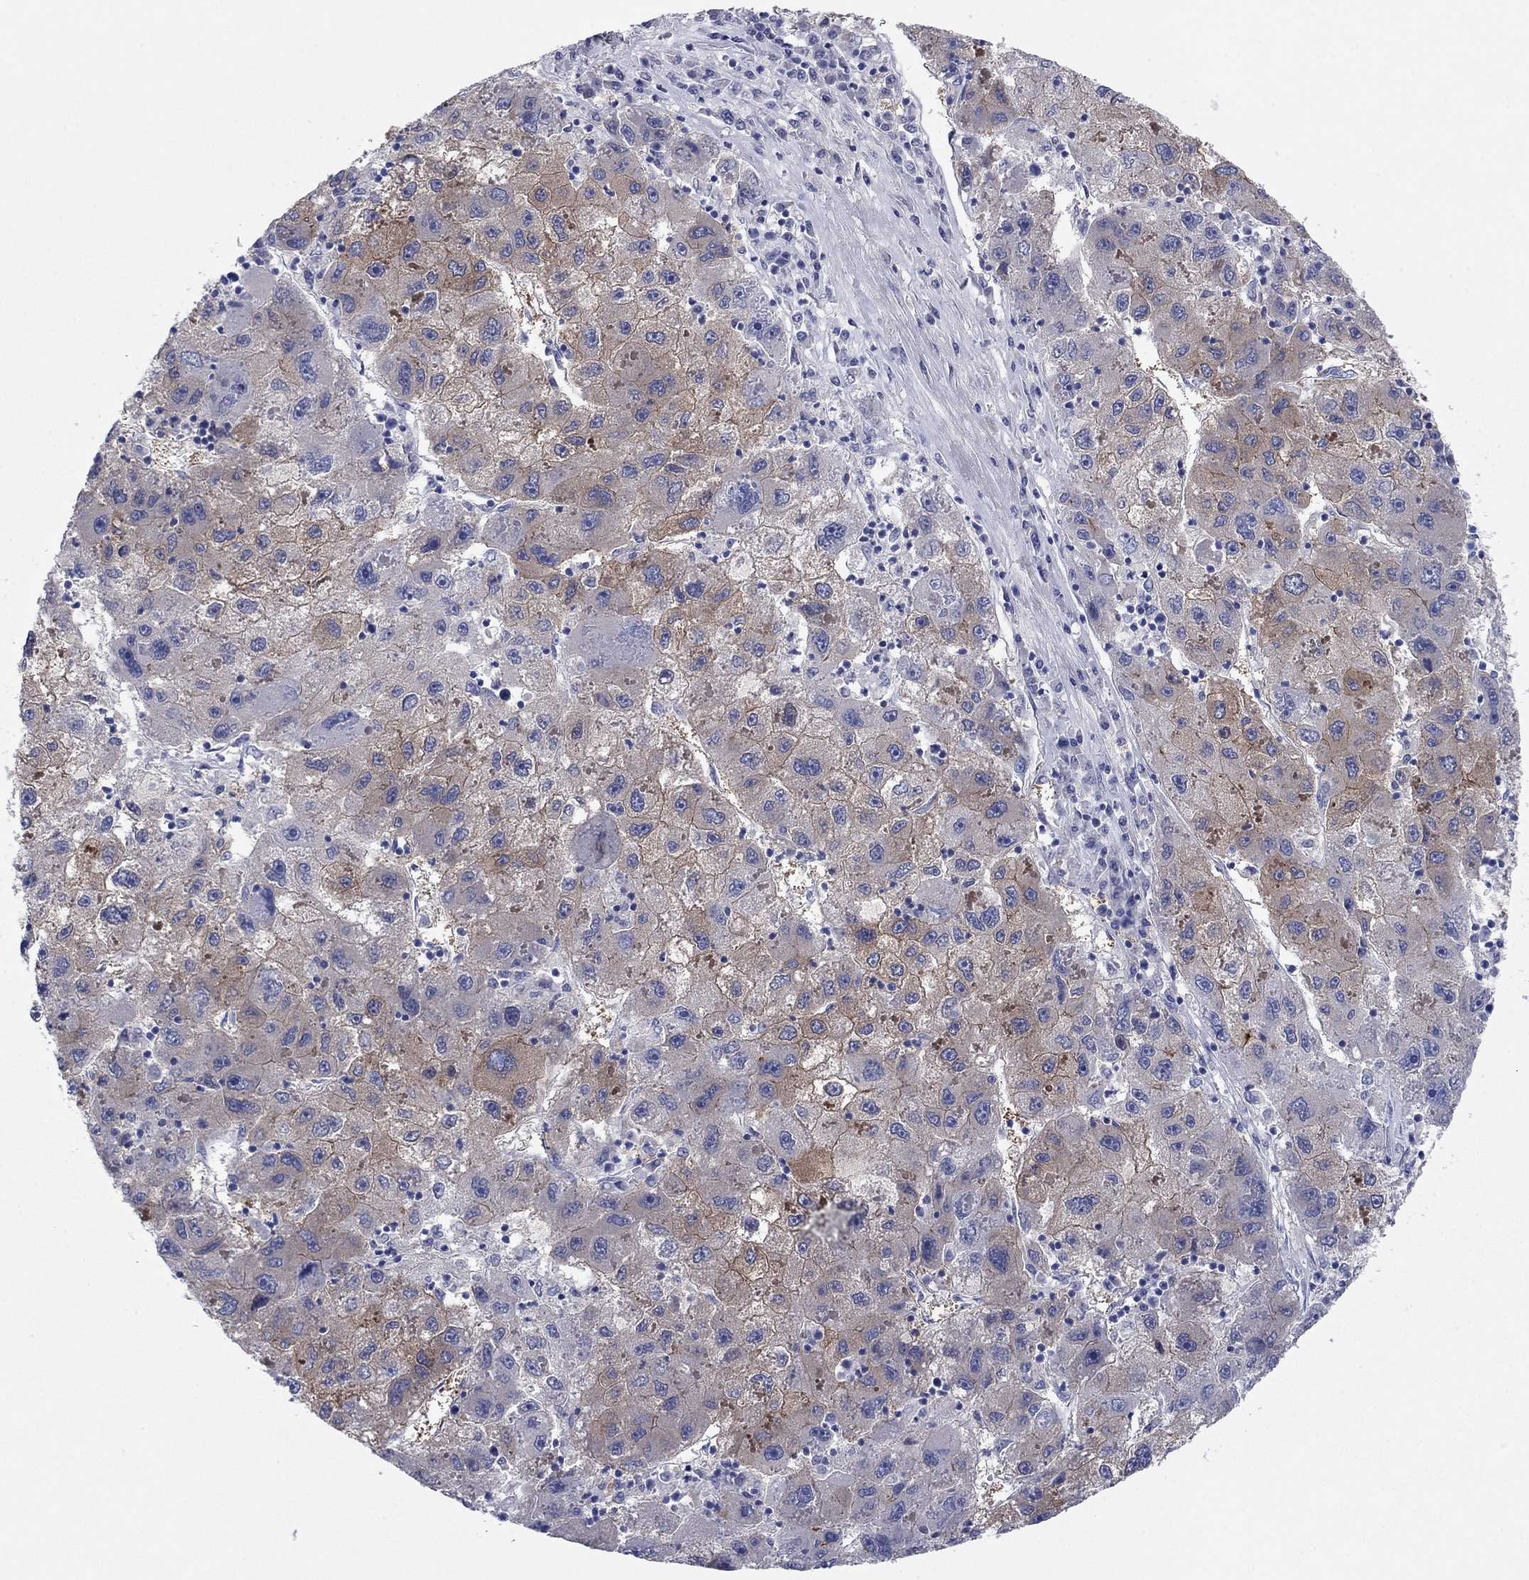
{"staining": {"intensity": "moderate", "quantity": "<25%", "location": "cytoplasmic/membranous"}, "tissue": "liver cancer", "cell_type": "Tumor cells", "image_type": "cancer", "snomed": [{"axis": "morphology", "description": "Carcinoma, Hepatocellular, NOS"}, {"axis": "topography", "description": "Liver"}], "caption": "Immunohistochemical staining of liver cancer (hepatocellular carcinoma) shows low levels of moderate cytoplasmic/membranous staining in about <25% of tumor cells.", "gene": "CNTNAP4", "patient": {"sex": "male", "age": 75}}